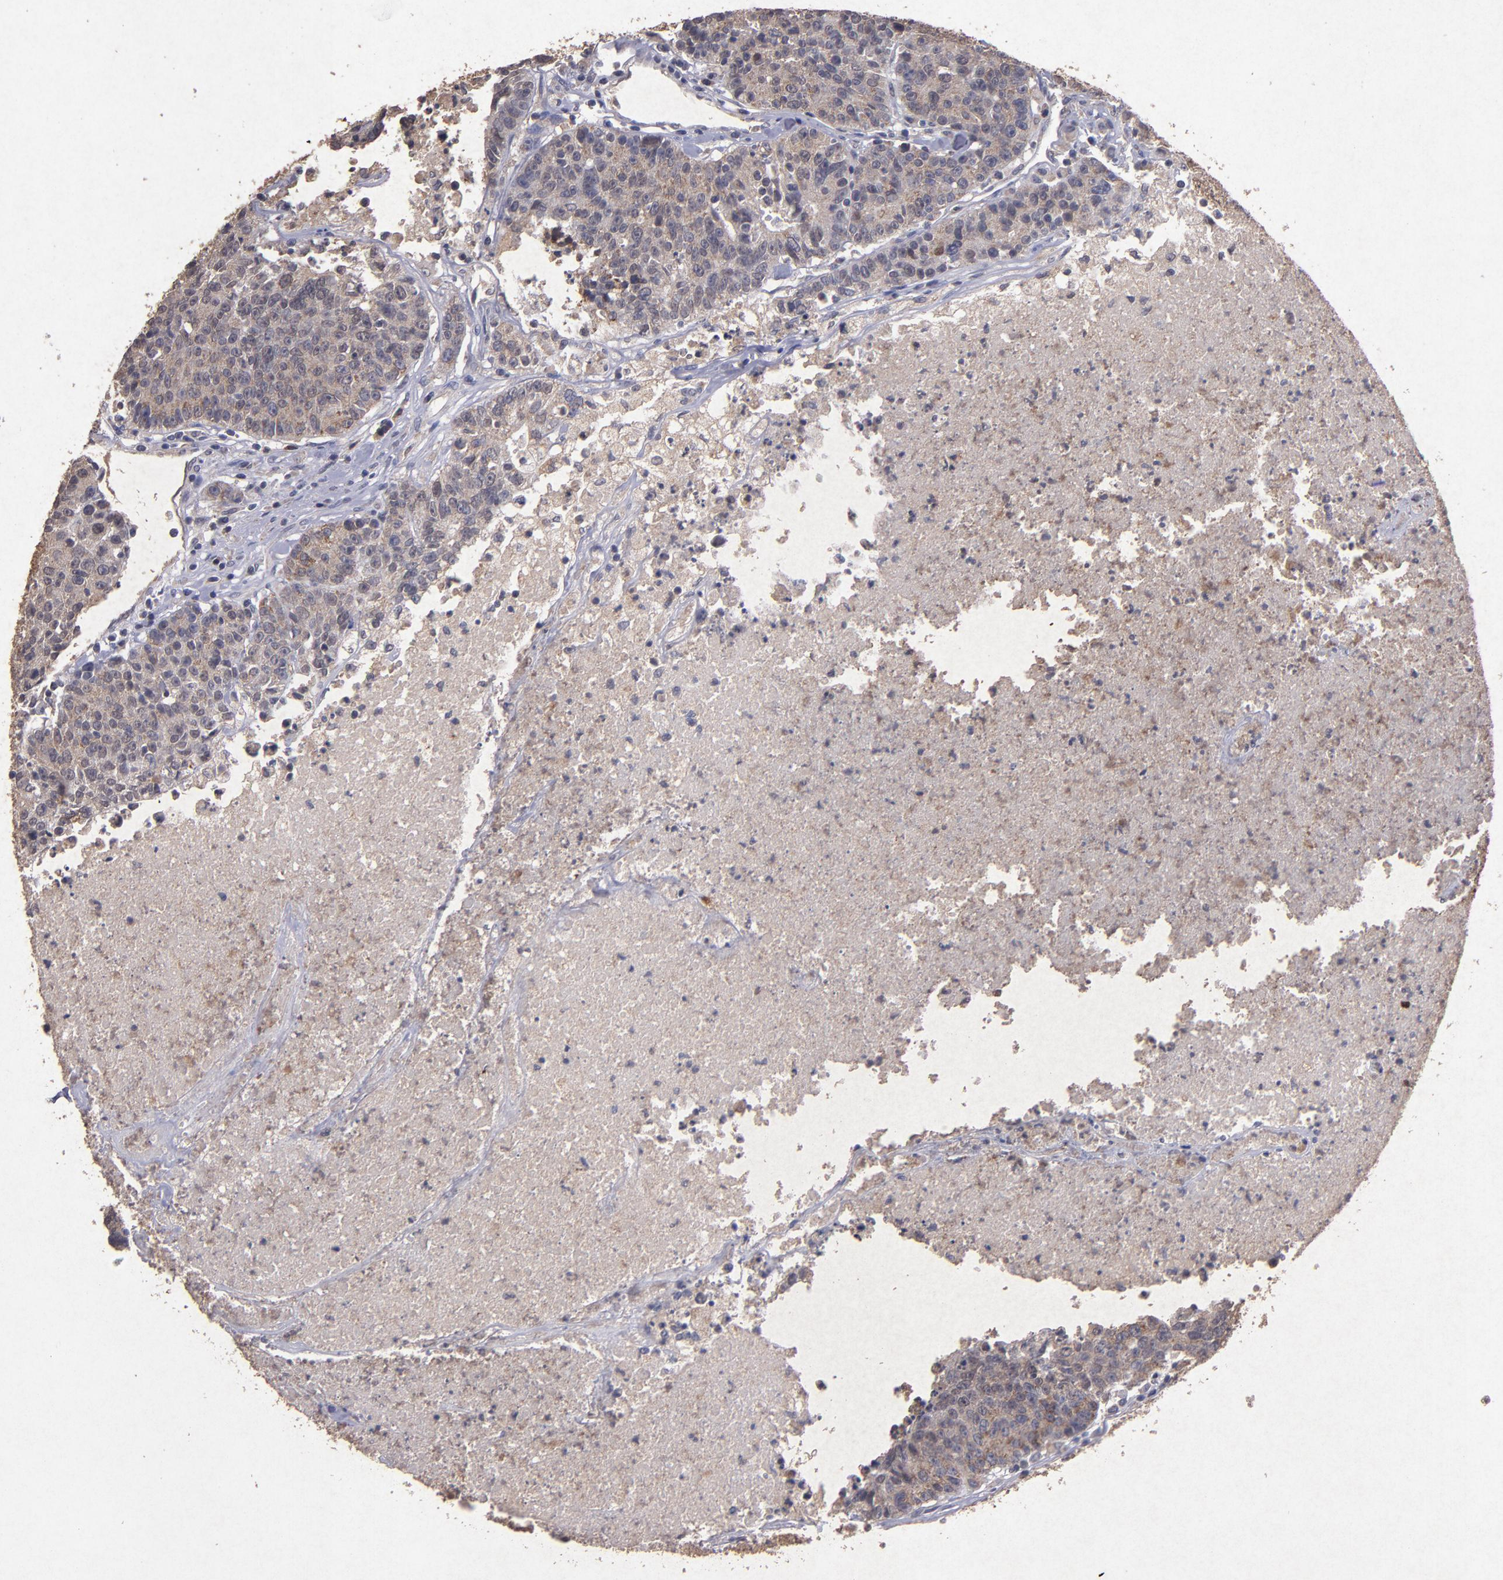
{"staining": {"intensity": "weak", "quantity": ">75%", "location": "cytoplasmic/membranous"}, "tissue": "colorectal cancer", "cell_type": "Tumor cells", "image_type": "cancer", "snomed": [{"axis": "morphology", "description": "Adenocarcinoma, NOS"}, {"axis": "topography", "description": "Colon"}], "caption": "Colorectal cancer (adenocarcinoma) stained for a protein shows weak cytoplasmic/membranous positivity in tumor cells.", "gene": "TIMM9", "patient": {"sex": "female", "age": 53}}